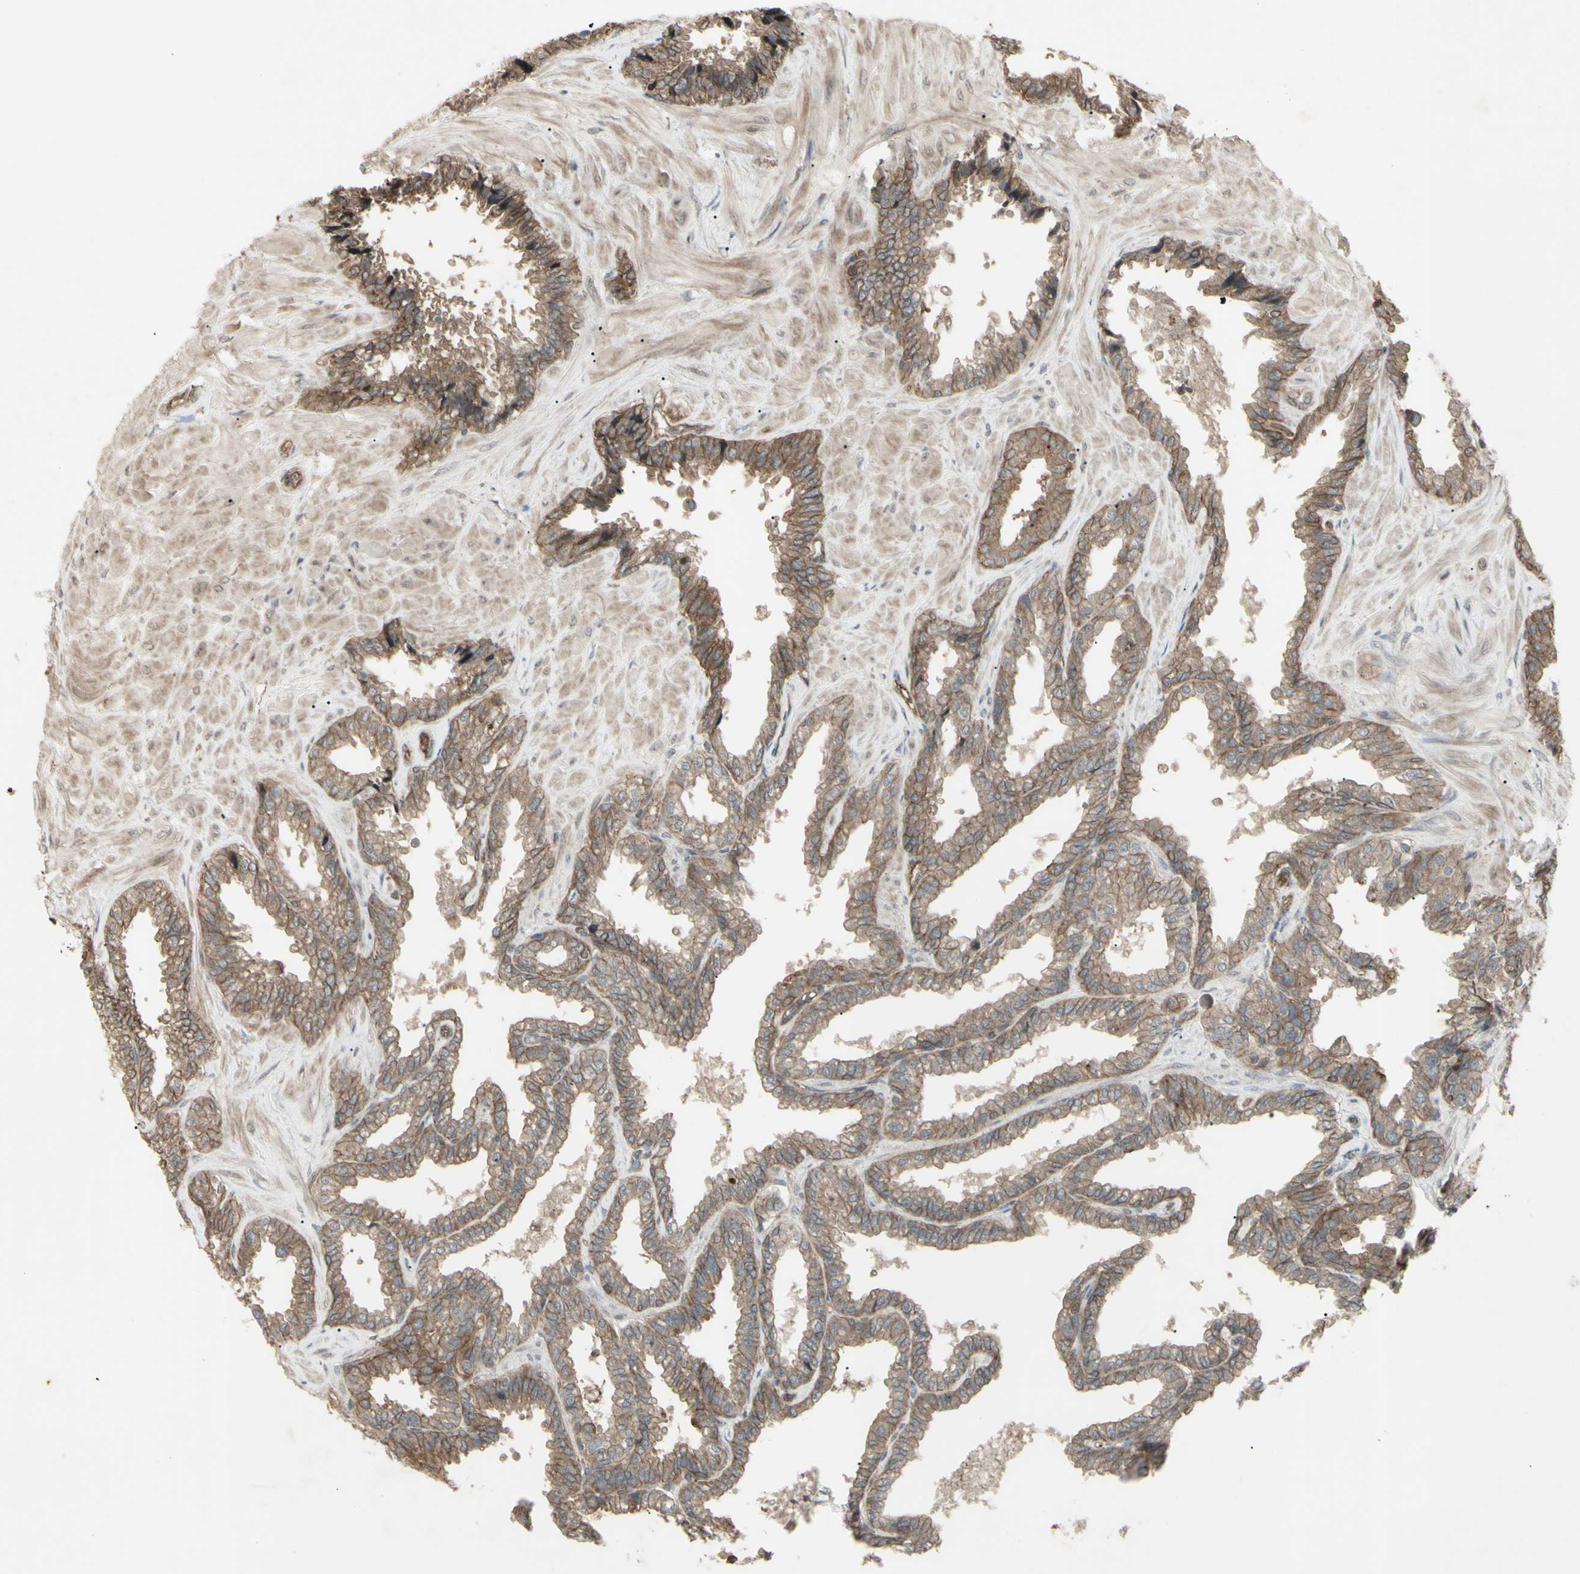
{"staining": {"intensity": "moderate", "quantity": ">75%", "location": "cytoplasmic/membranous"}, "tissue": "seminal vesicle", "cell_type": "Glandular cells", "image_type": "normal", "snomed": [{"axis": "morphology", "description": "Normal tissue, NOS"}, {"axis": "topography", "description": "Seminal veicle"}], "caption": "A high-resolution histopathology image shows immunohistochemistry (IHC) staining of unremarkable seminal vesicle, which shows moderate cytoplasmic/membranous staining in about >75% of glandular cells.", "gene": "JAG1", "patient": {"sex": "male", "age": 46}}